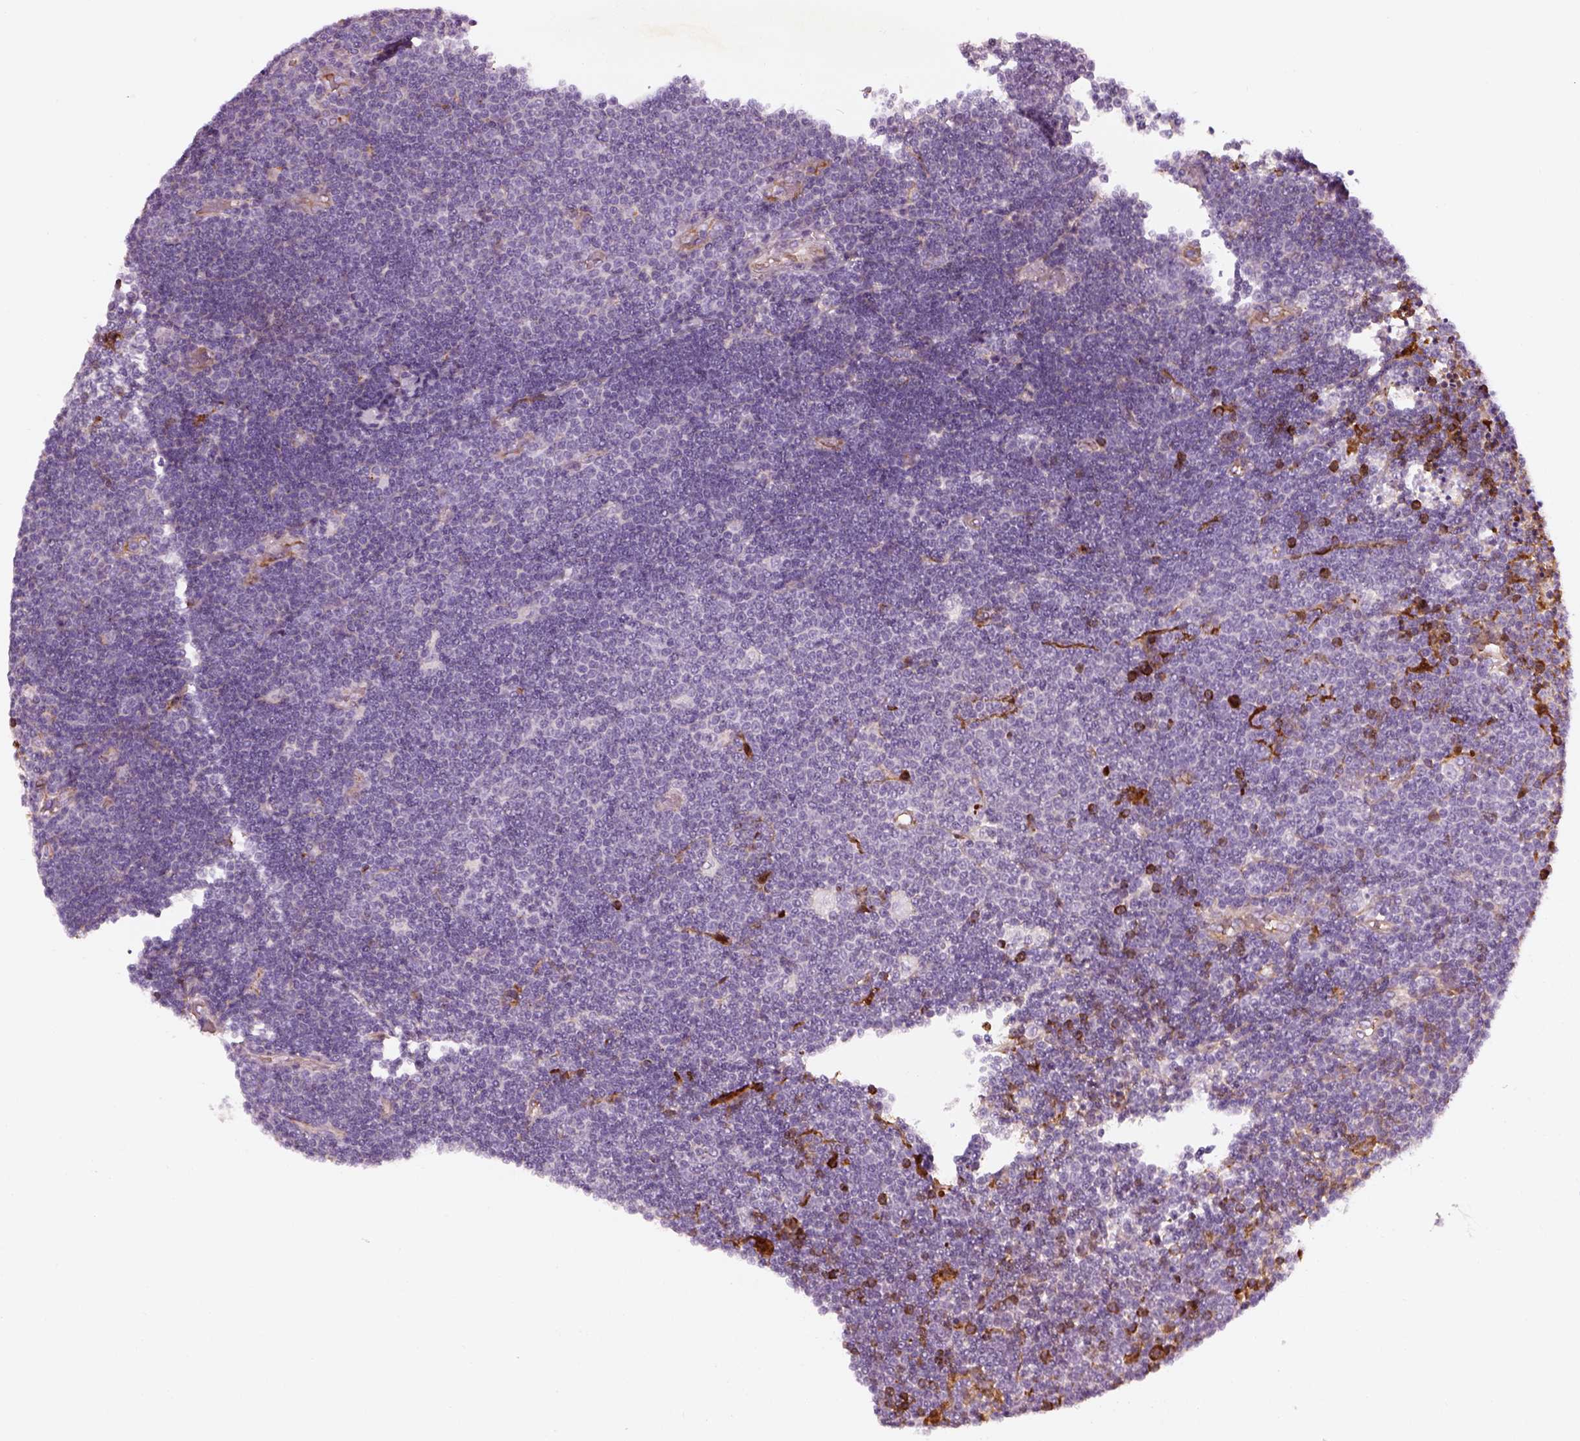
{"staining": {"intensity": "negative", "quantity": "none", "location": "none"}, "tissue": "lymphoma", "cell_type": "Tumor cells", "image_type": "cancer", "snomed": [{"axis": "morphology", "description": "Malignant lymphoma, non-Hodgkin's type, Low grade"}, {"axis": "topography", "description": "Brain"}], "caption": "IHC image of lymphoma stained for a protein (brown), which shows no staining in tumor cells.", "gene": "PABPC1L2B", "patient": {"sex": "female", "age": 66}}